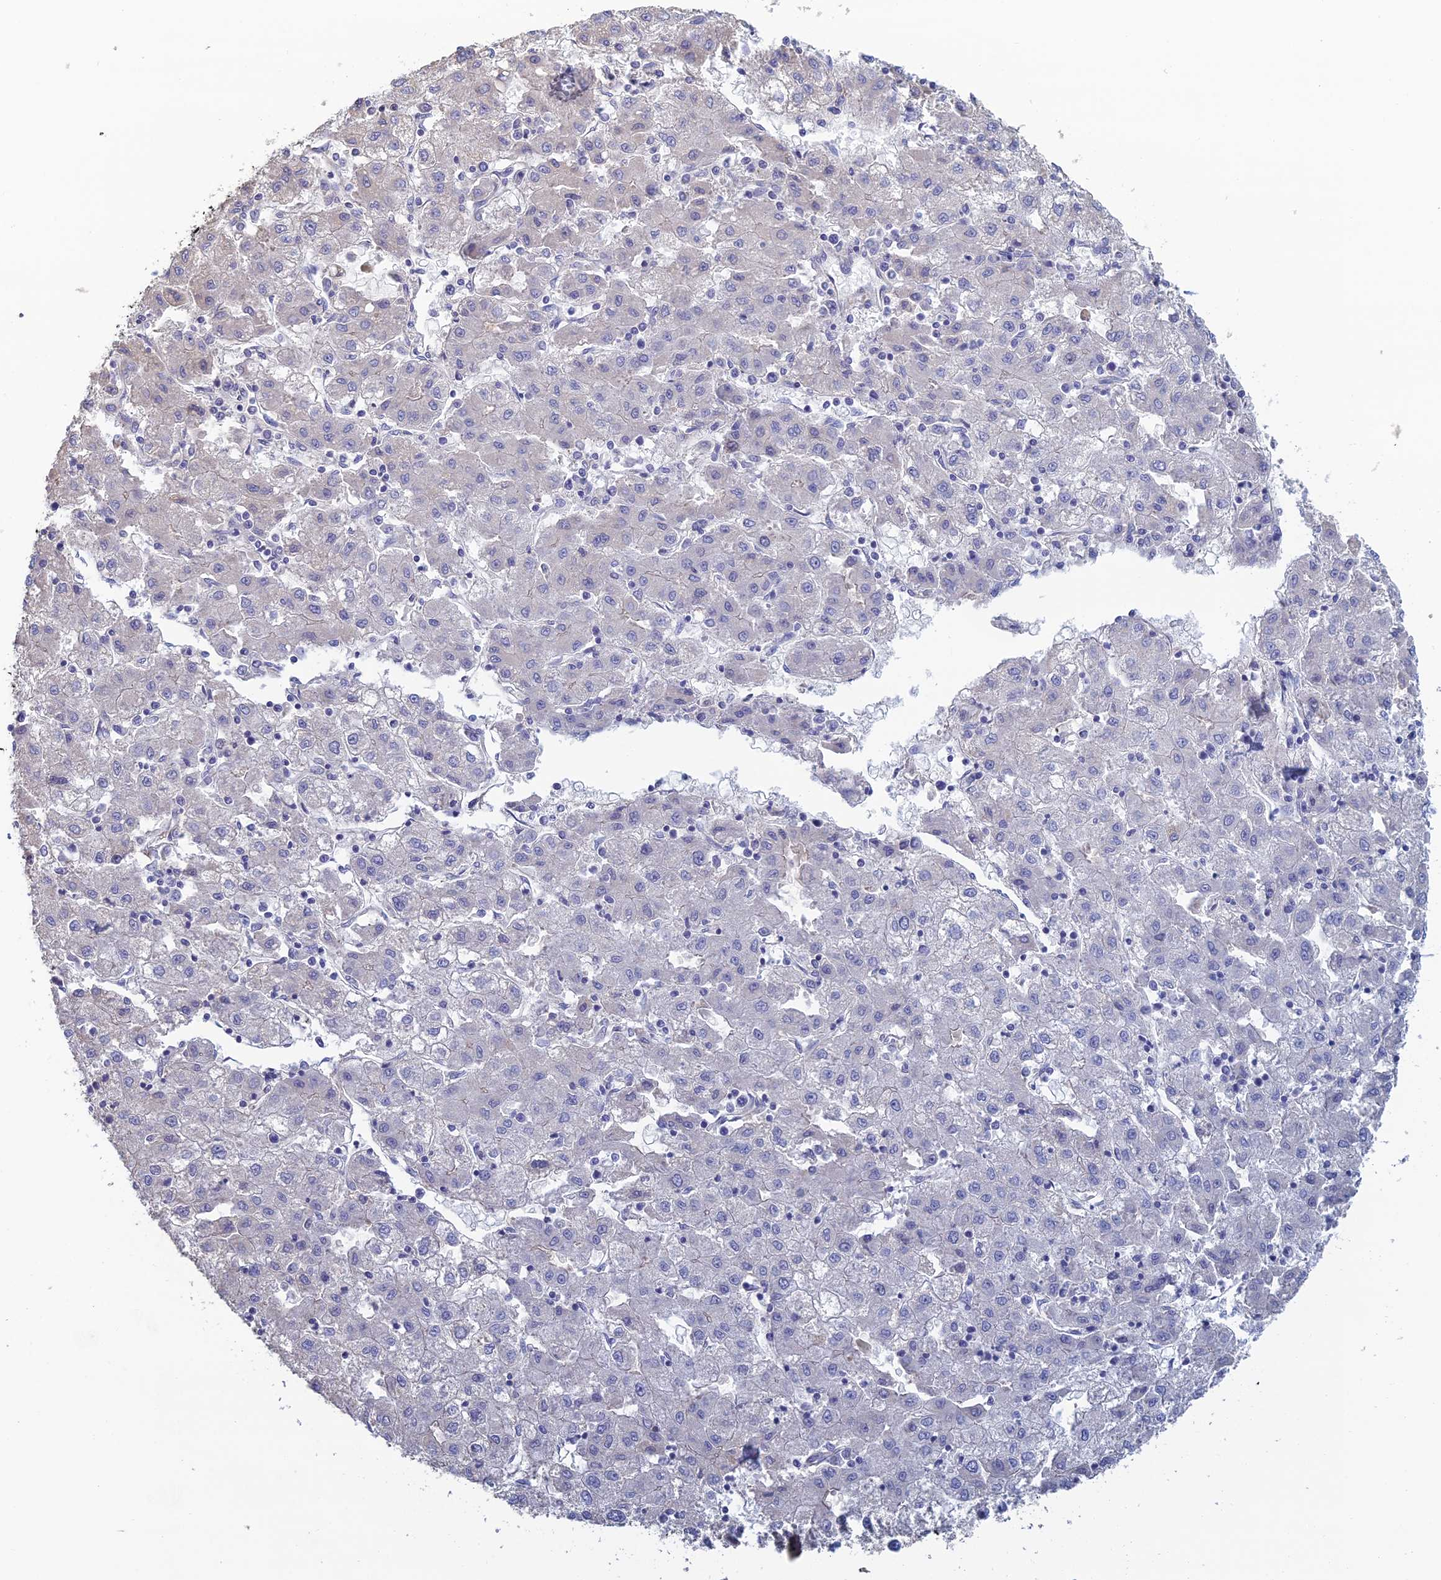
{"staining": {"intensity": "negative", "quantity": "none", "location": "none"}, "tissue": "liver cancer", "cell_type": "Tumor cells", "image_type": "cancer", "snomed": [{"axis": "morphology", "description": "Carcinoma, Hepatocellular, NOS"}, {"axis": "topography", "description": "Liver"}], "caption": "A micrograph of liver cancer (hepatocellular carcinoma) stained for a protein demonstrates no brown staining in tumor cells.", "gene": "PCDHA5", "patient": {"sex": "male", "age": 72}}